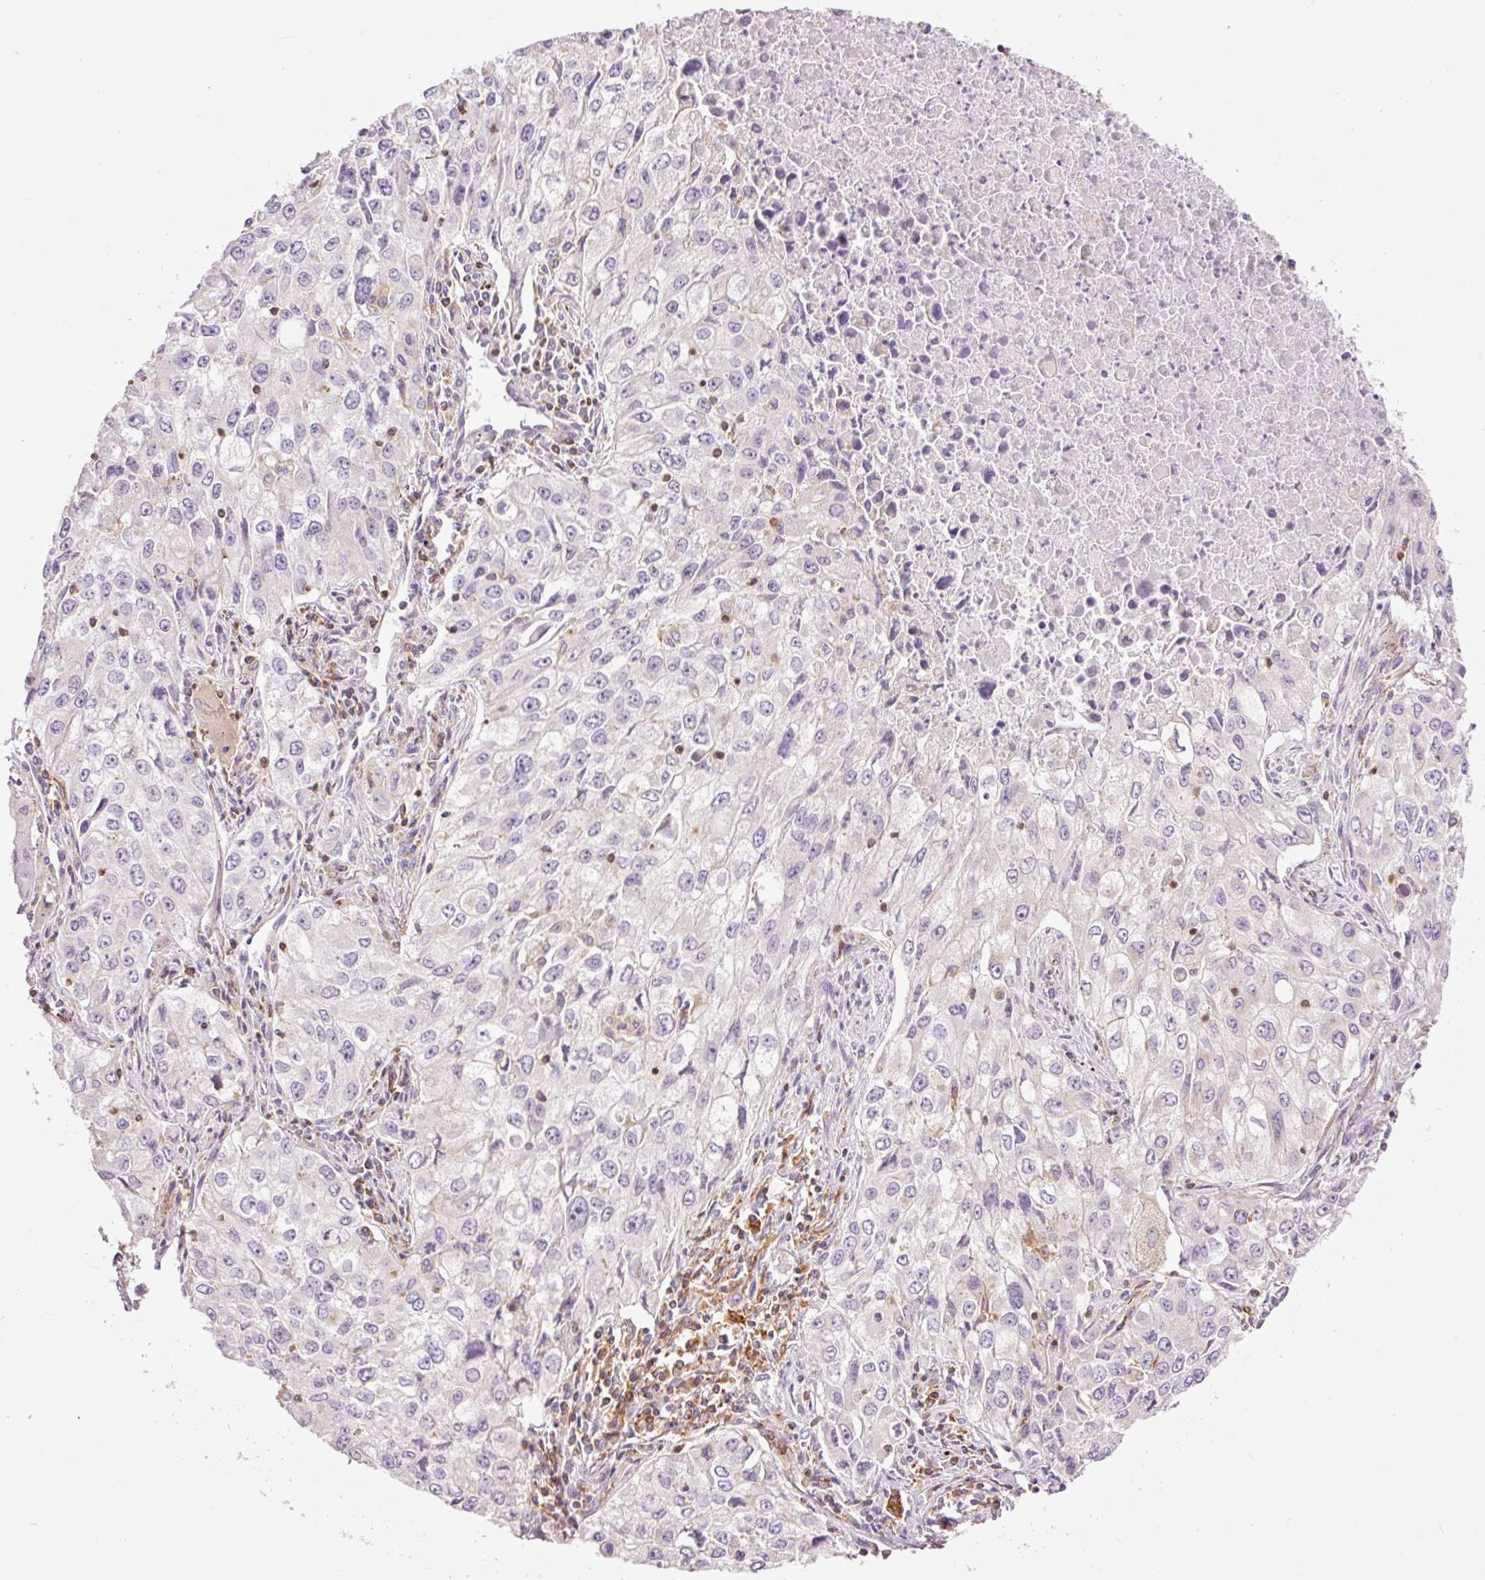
{"staining": {"intensity": "weak", "quantity": "<25%", "location": "cytoplasmic/membranous"}, "tissue": "lung cancer", "cell_type": "Tumor cells", "image_type": "cancer", "snomed": [{"axis": "morphology", "description": "Adenocarcinoma, NOS"}, {"axis": "morphology", "description": "Adenocarcinoma, metastatic, NOS"}, {"axis": "topography", "description": "Lymph node"}, {"axis": "topography", "description": "Lung"}], "caption": "This image is of metastatic adenocarcinoma (lung) stained with IHC to label a protein in brown with the nuclei are counter-stained blue. There is no expression in tumor cells.", "gene": "DOK6", "patient": {"sex": "female", "age": 42}}